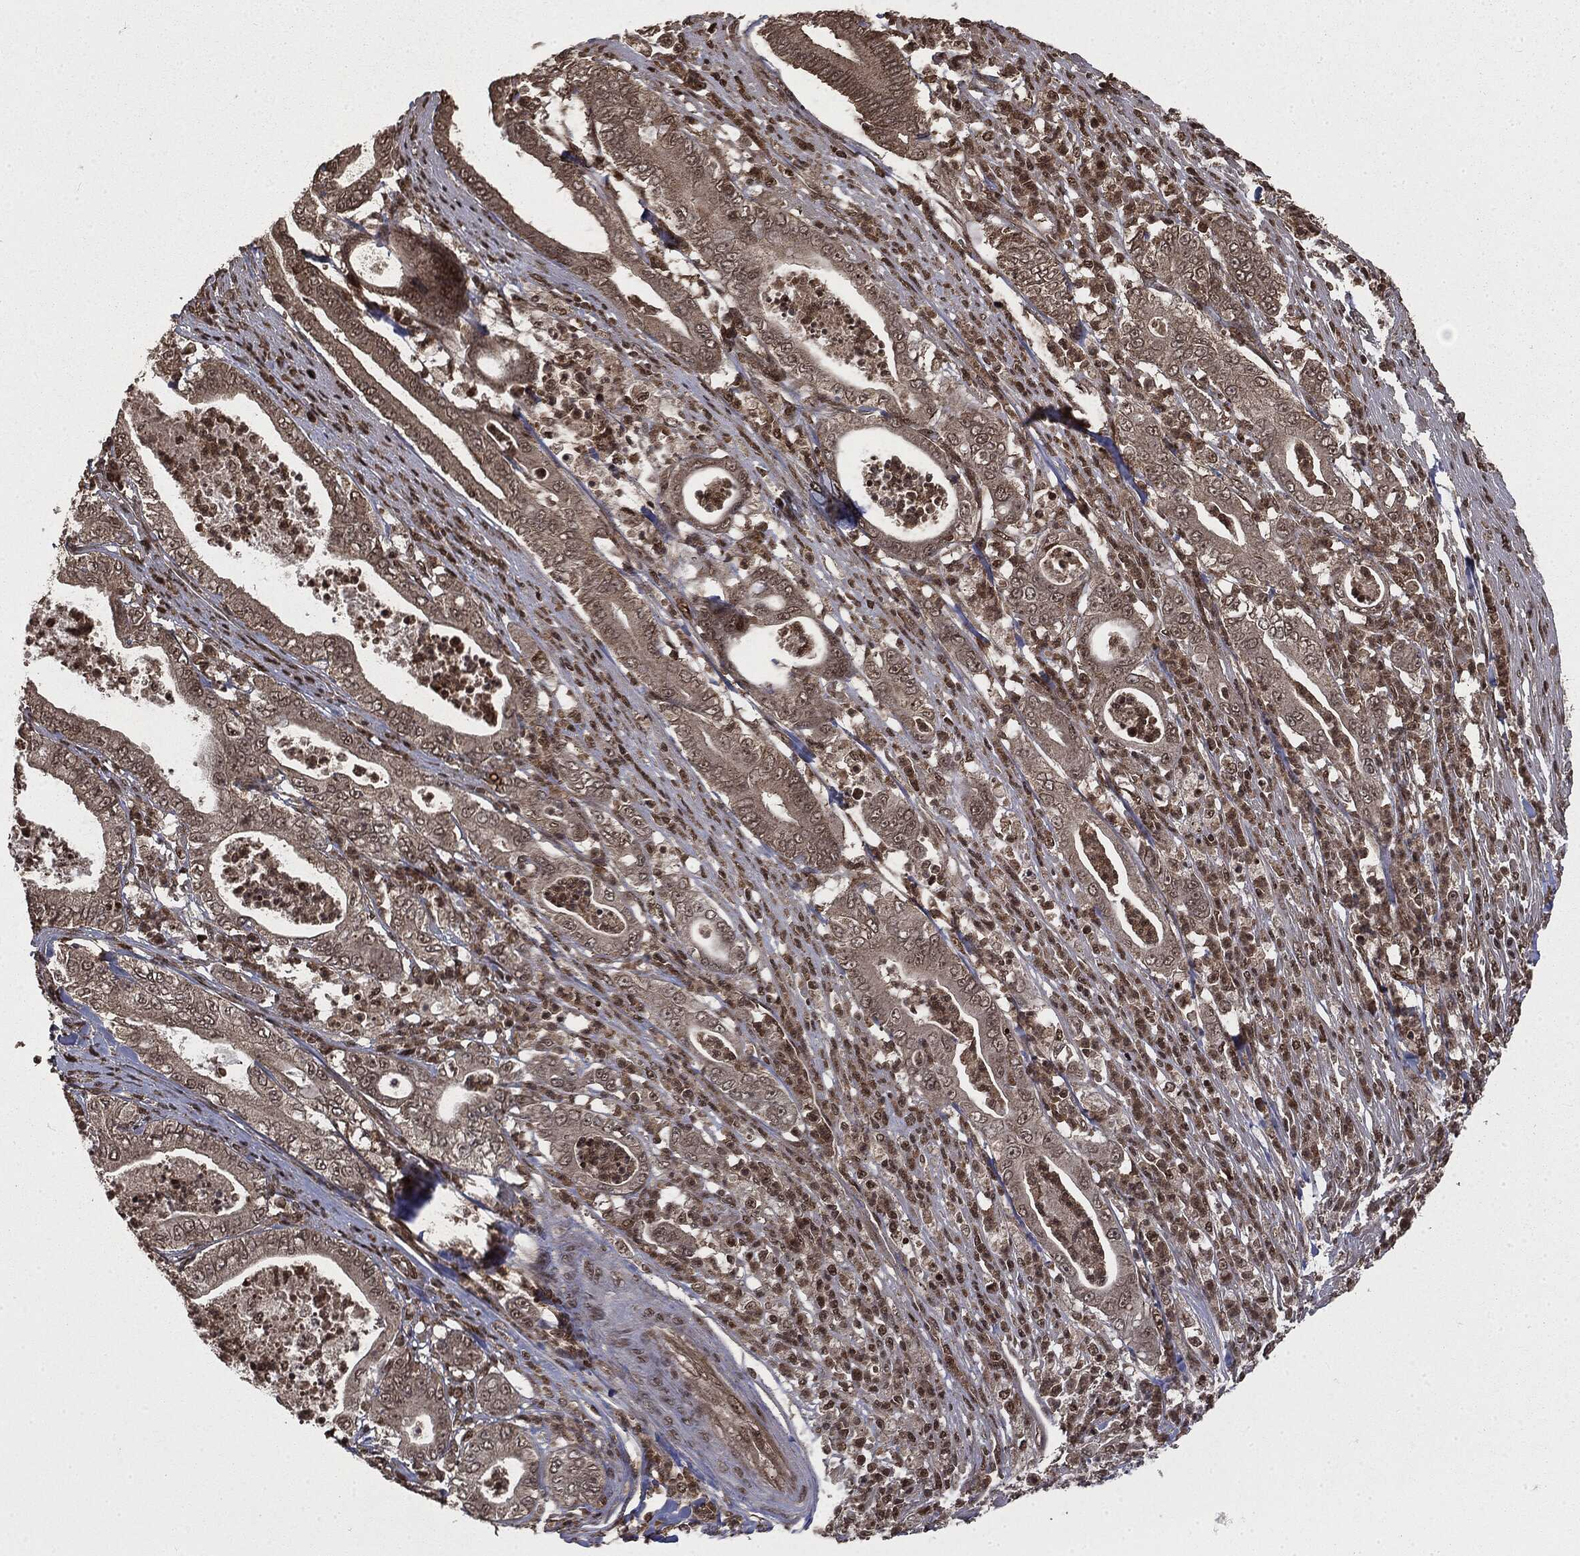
{"staining": {"intensity": "negative", "quantity": "none", "location": "none"}, "tissue": "pancreatic cancer", "cell_type": "Tumor cells", "image_type": "cancer", "snomed": [{"axis": "morphology", "description": "Adenocarcinoma, NOS"}, {"axis": "topography", "description": "Pancreas"}], "caption": "Immunohistochemical staining of human pancreatic cancer displays no significant expression in tumor cells. (Stains: DAB IHC with hematoxylin counter stain, Microscopy: brightfield microscopy at high magnification).", "gene": "CTDP1", "patient": {"sex": "male", "age": 71}}